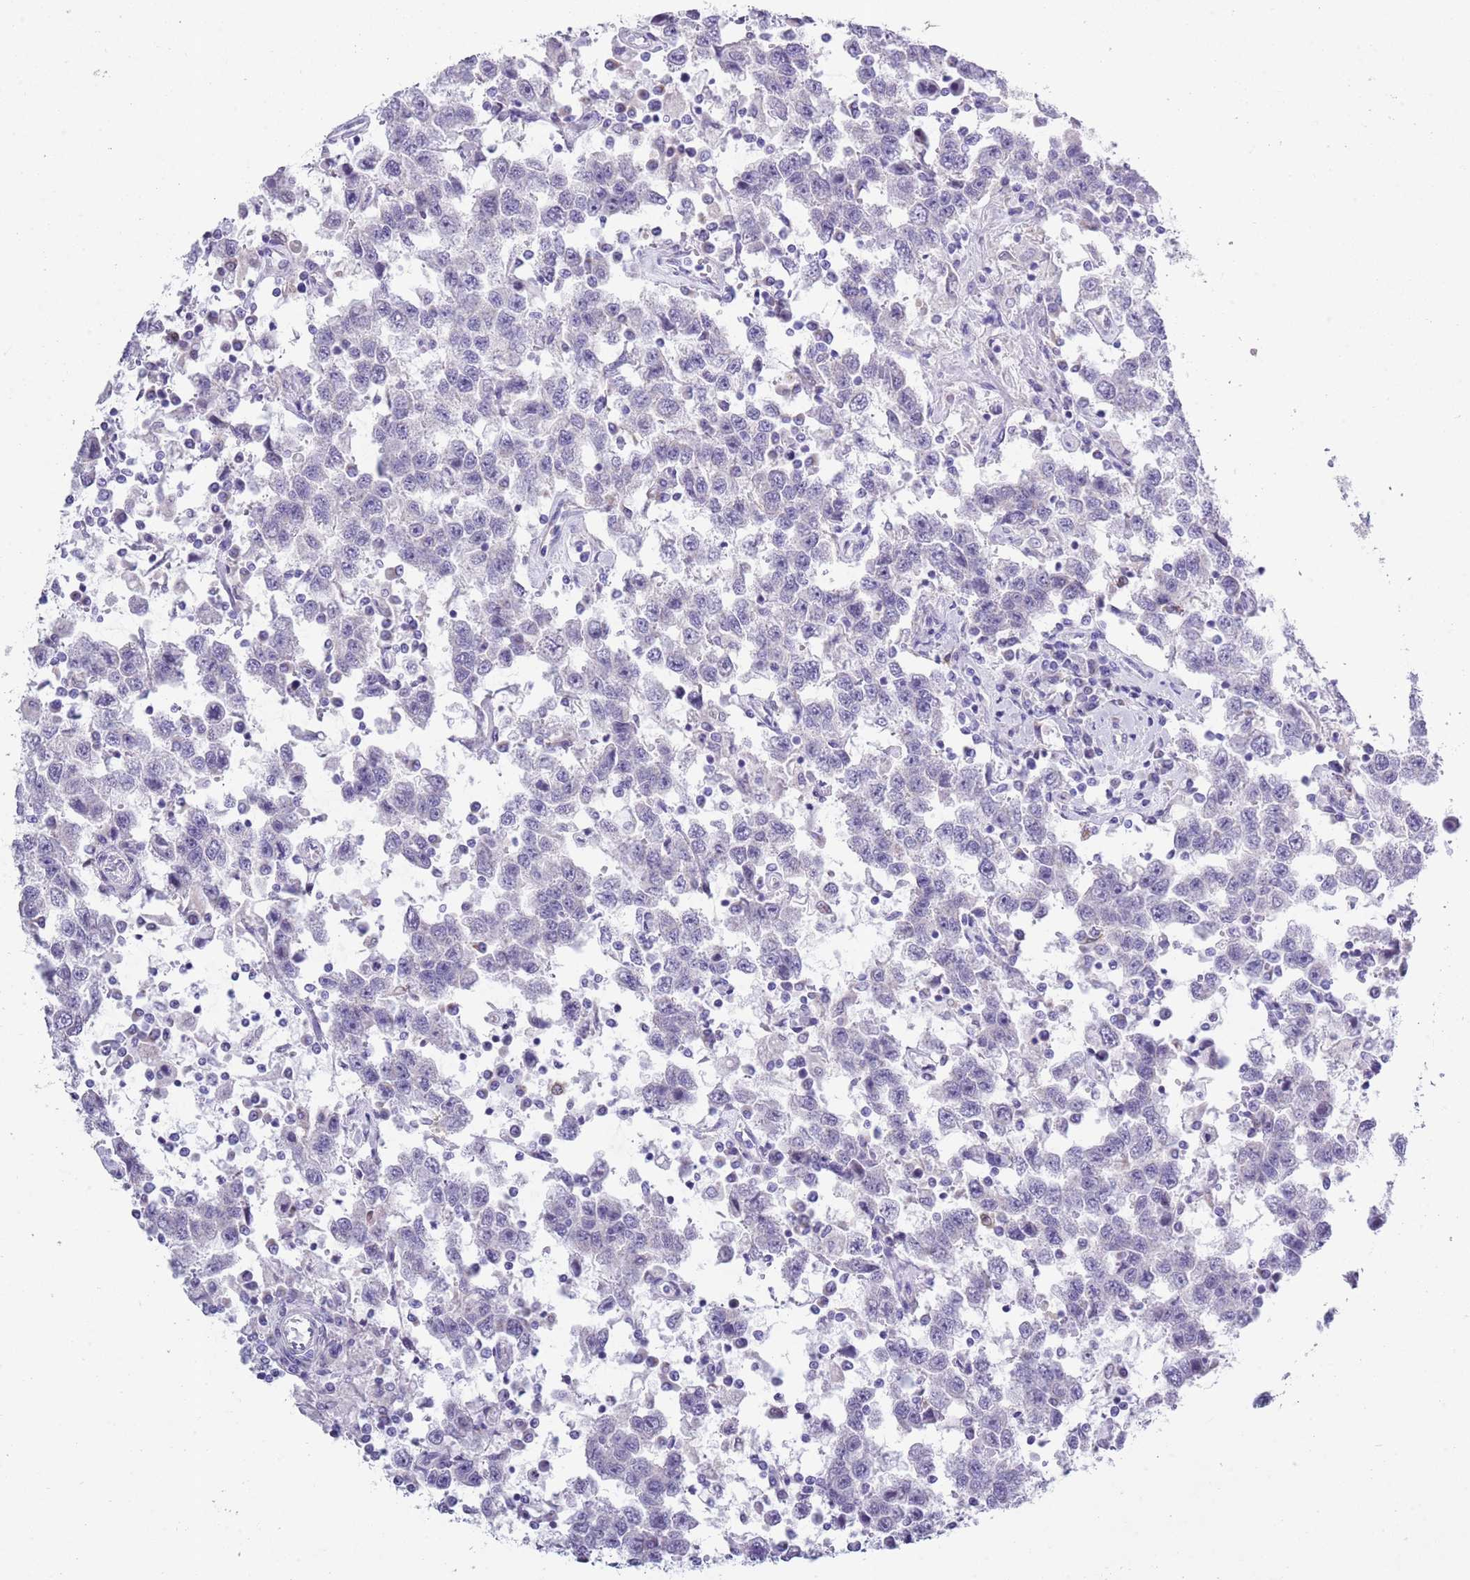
{"staining": {"intensity": "negative", "quantity": "none", "location": "none"}, "tissue": "testis cancer", "cell_type": "Tumor cells", "image_type": "cancer", "snomed": [{"axis": "morphology", "description": "Seminoma, NOS"}, {"axis": "topography", "description": "Testis"}], "caption": "DAB (3,3'-diaminobenzidine) immunohistochemical staining of testis seminoma demonstrates no significant staining in tumor cells. (Stains: DAB (3,3'-diaminobenzidine) immunohistochemistry (IHC) with hematoxylin counter stain, Microscopy: brightfield microscopy at high magnification).", "gene": "ZFP2", "patient": {"sex": "male", "age": 41}}